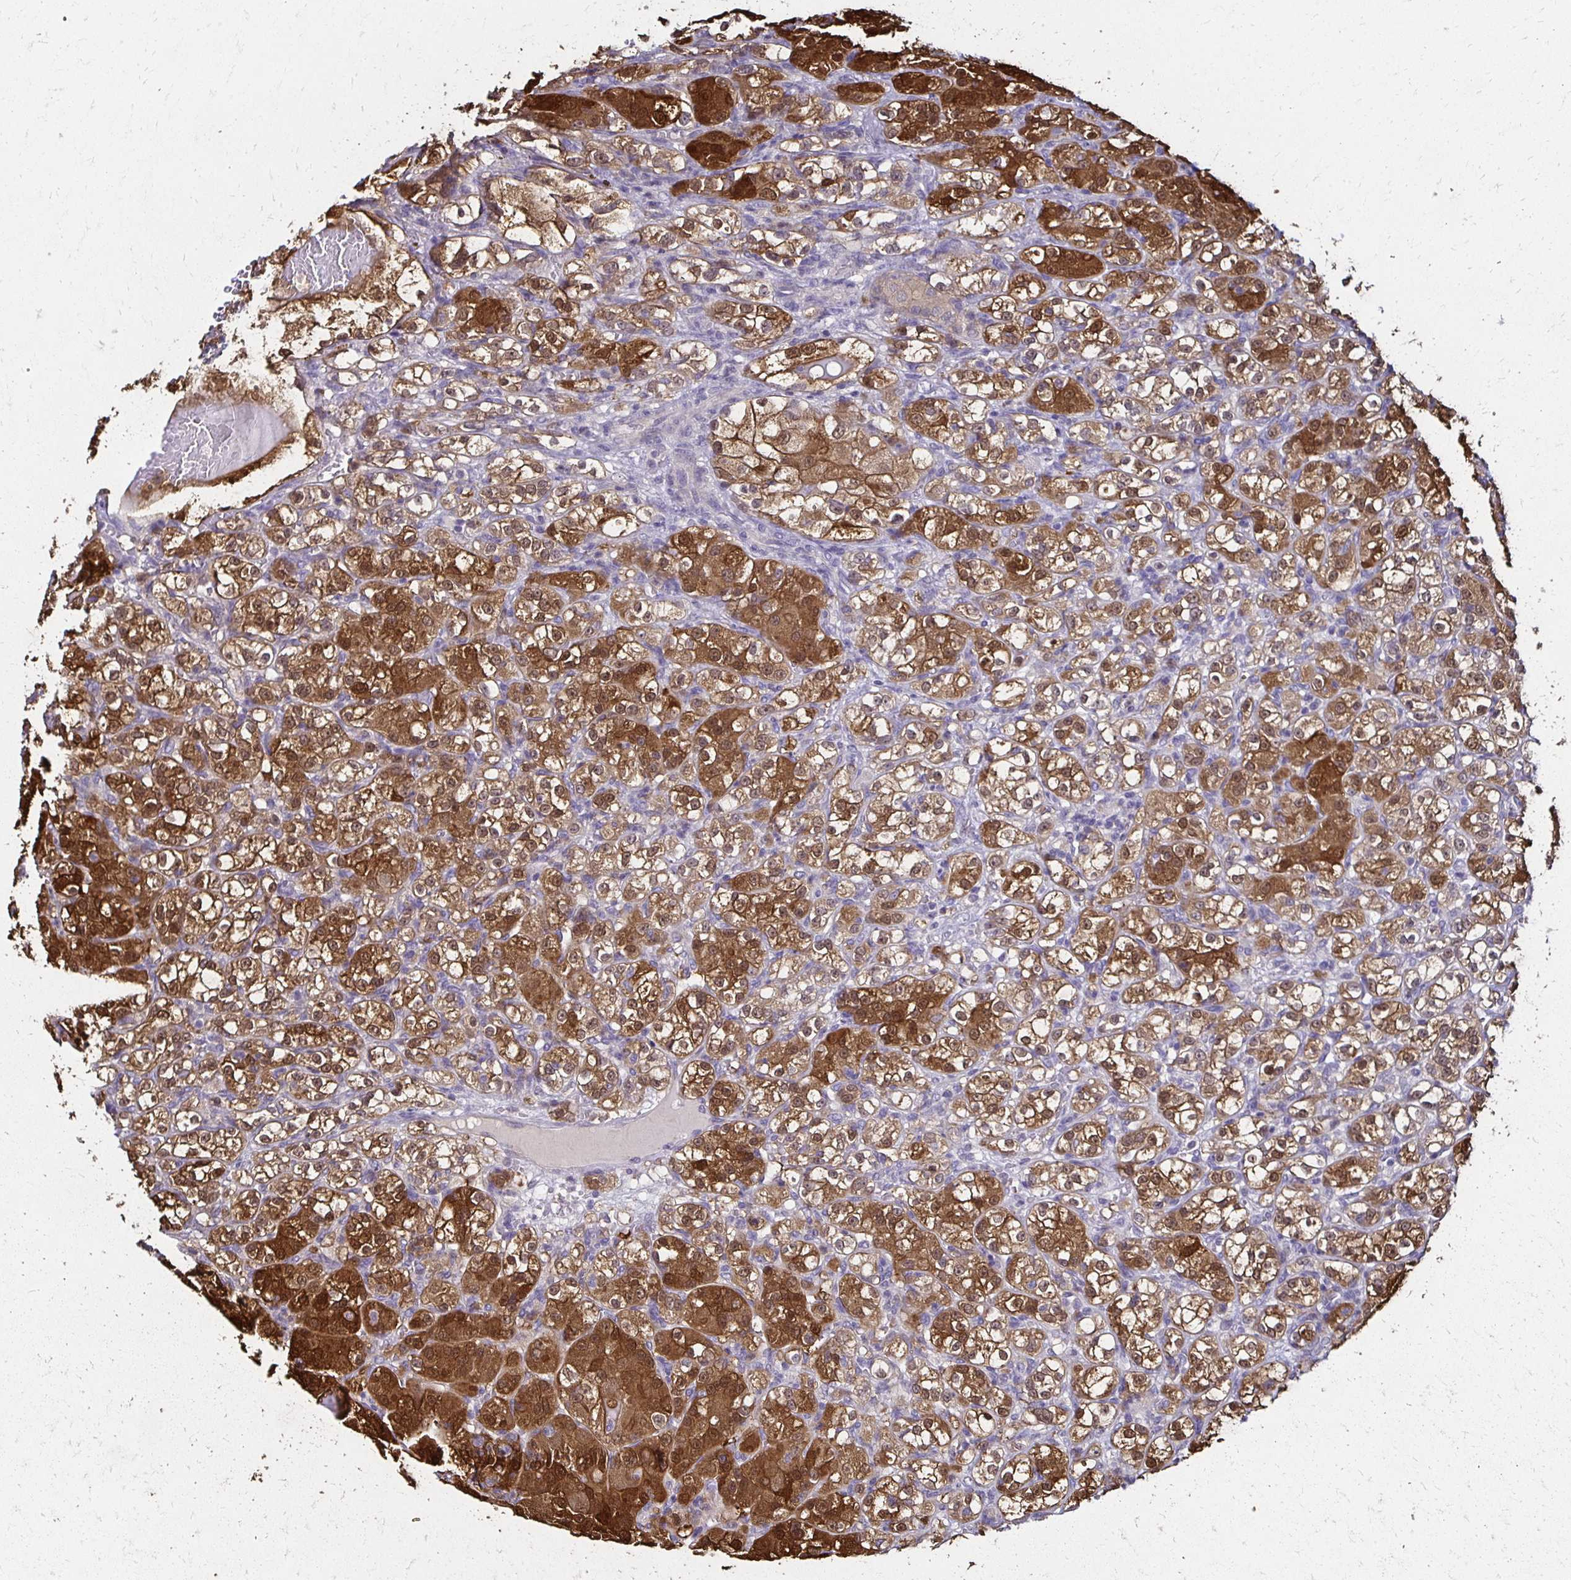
{"staining": {"intensity": "strong", "quantity": "25%-75%", "location": "cytoplasmic/membranous,nuclear"}, "tissue": "renal cancer", "cell_type": "Tumor cells", "image_type": "cancer", "snomed": [{"axis": "morphology", "description": "Normal tissue, NOS"}, {"axis": "morphology", "description": "Adenocarcinoma, NOS"}, {"axis": "topography", "description": "Kidney"}], "caption": "High-power microscopy captured an immunohistochemistry (IHC) histopathology image of renal adenocarcinoma, revealing strong cytoplasmic/membranous and nuclear expression in about 25%-75% of tumor cells. (Stains: DAB (3,3'-diaminobenzidine) in brown, nuclei in blue, Microscopy: brightfield microscopy at high magnification).", "gene": "TXN", "patient": {"sex": "male", "age": 61}}